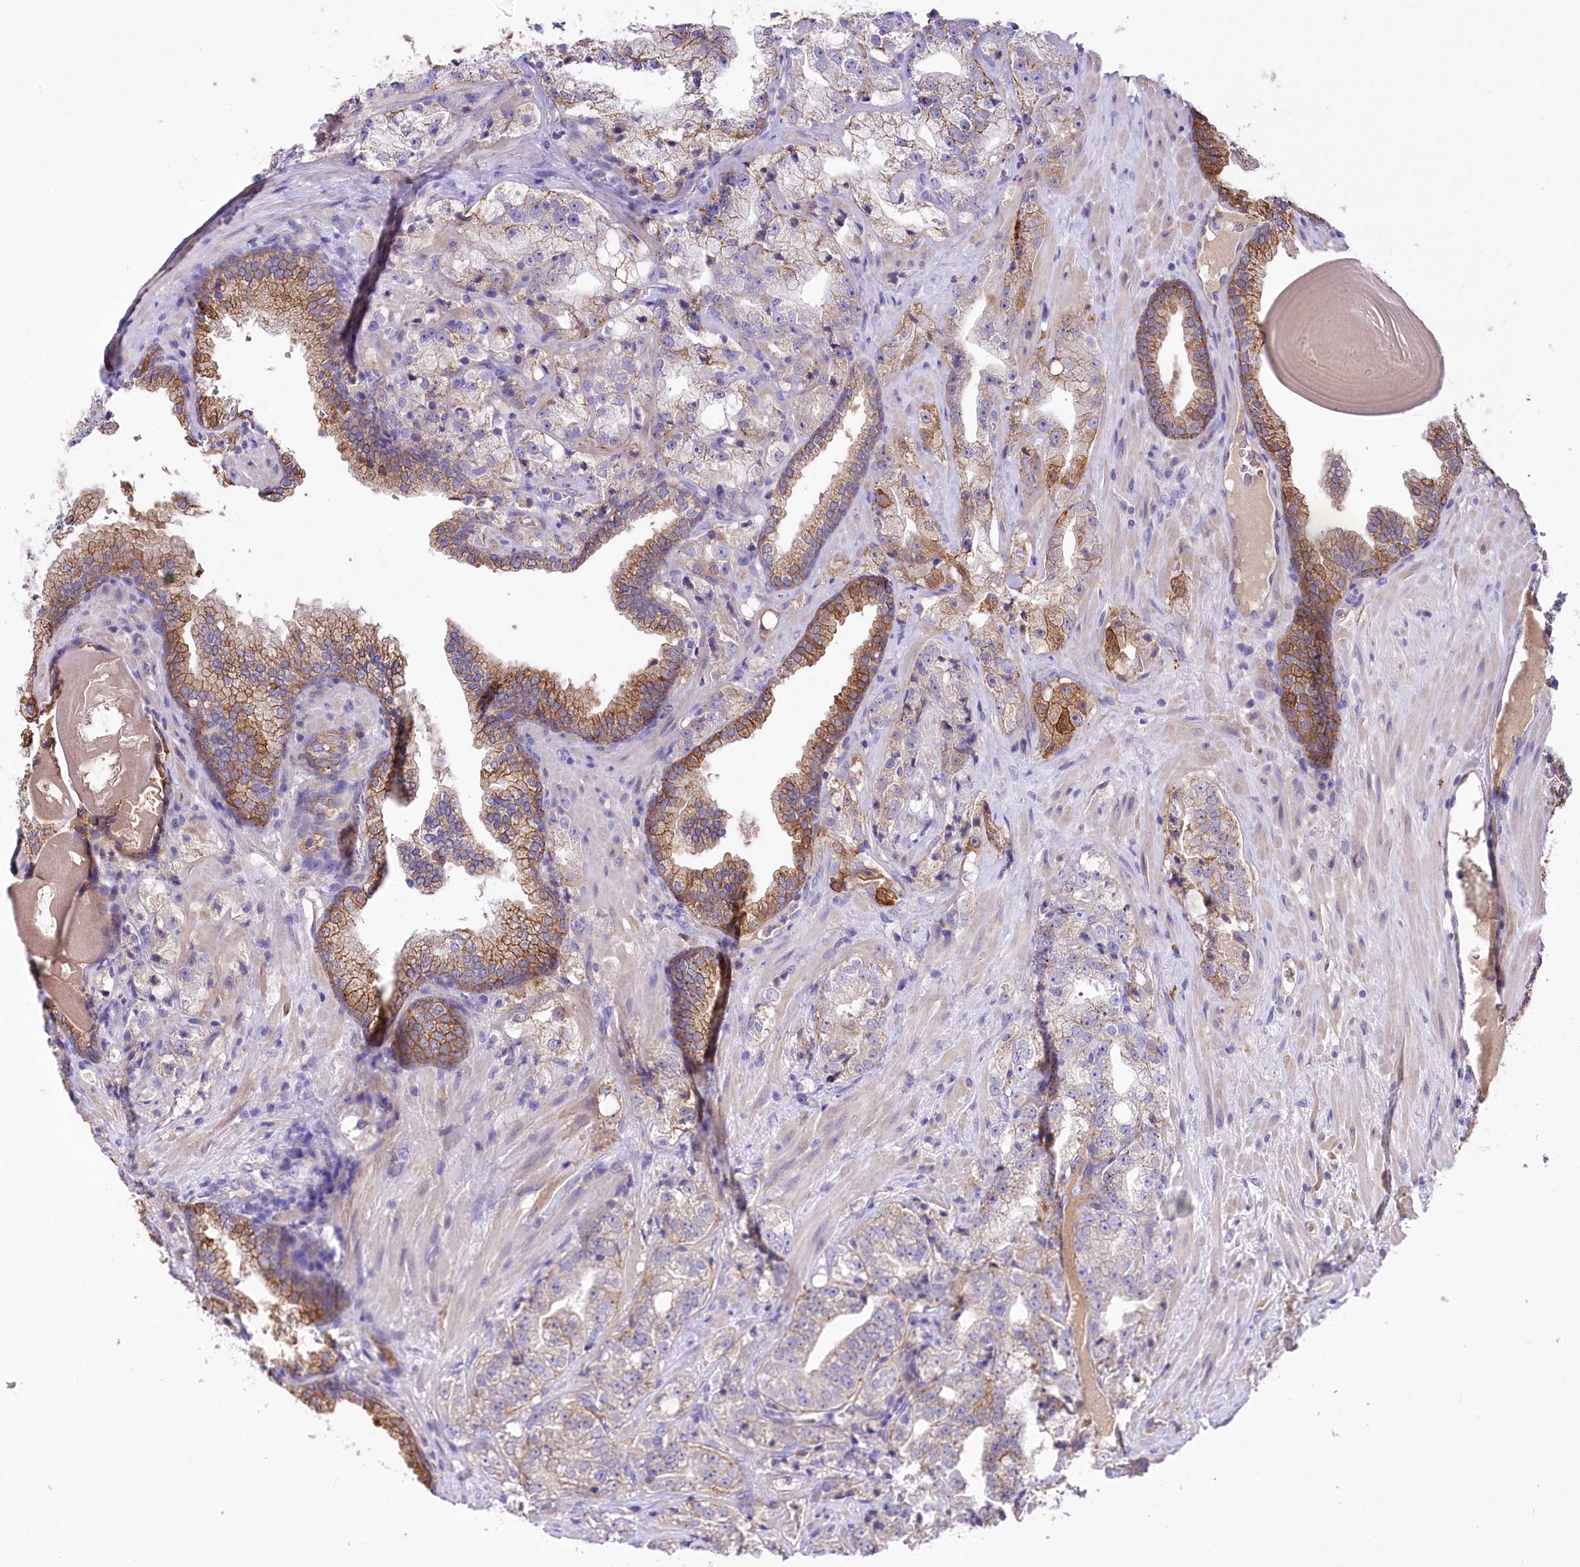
{"staining": {"intensity": "moderate", "quantity": "<25%", "location": "cytoplasmic/membranous"}, "tissue": "prostate cancer", "cell_type": "Tumor cells", "image_type": "cancer", "snomed": [{"axis": "morphology", "description": "Adenocarcinoma, High grade"}, {"axis": "topography", "description": "Prostate"}], "caption": "This photomicrograph demonstrates adenocarcinoma (high-grade) (prostate) stained with immunohistochemistry (IHC) to label a protein in brown. The cytoplasmic/membranous of tumor cells show moderate positivity for the protein. Nuclei are counter-stained blue.", "gene": "CEP164", "patient": {"sex": "male", "age": 64}}